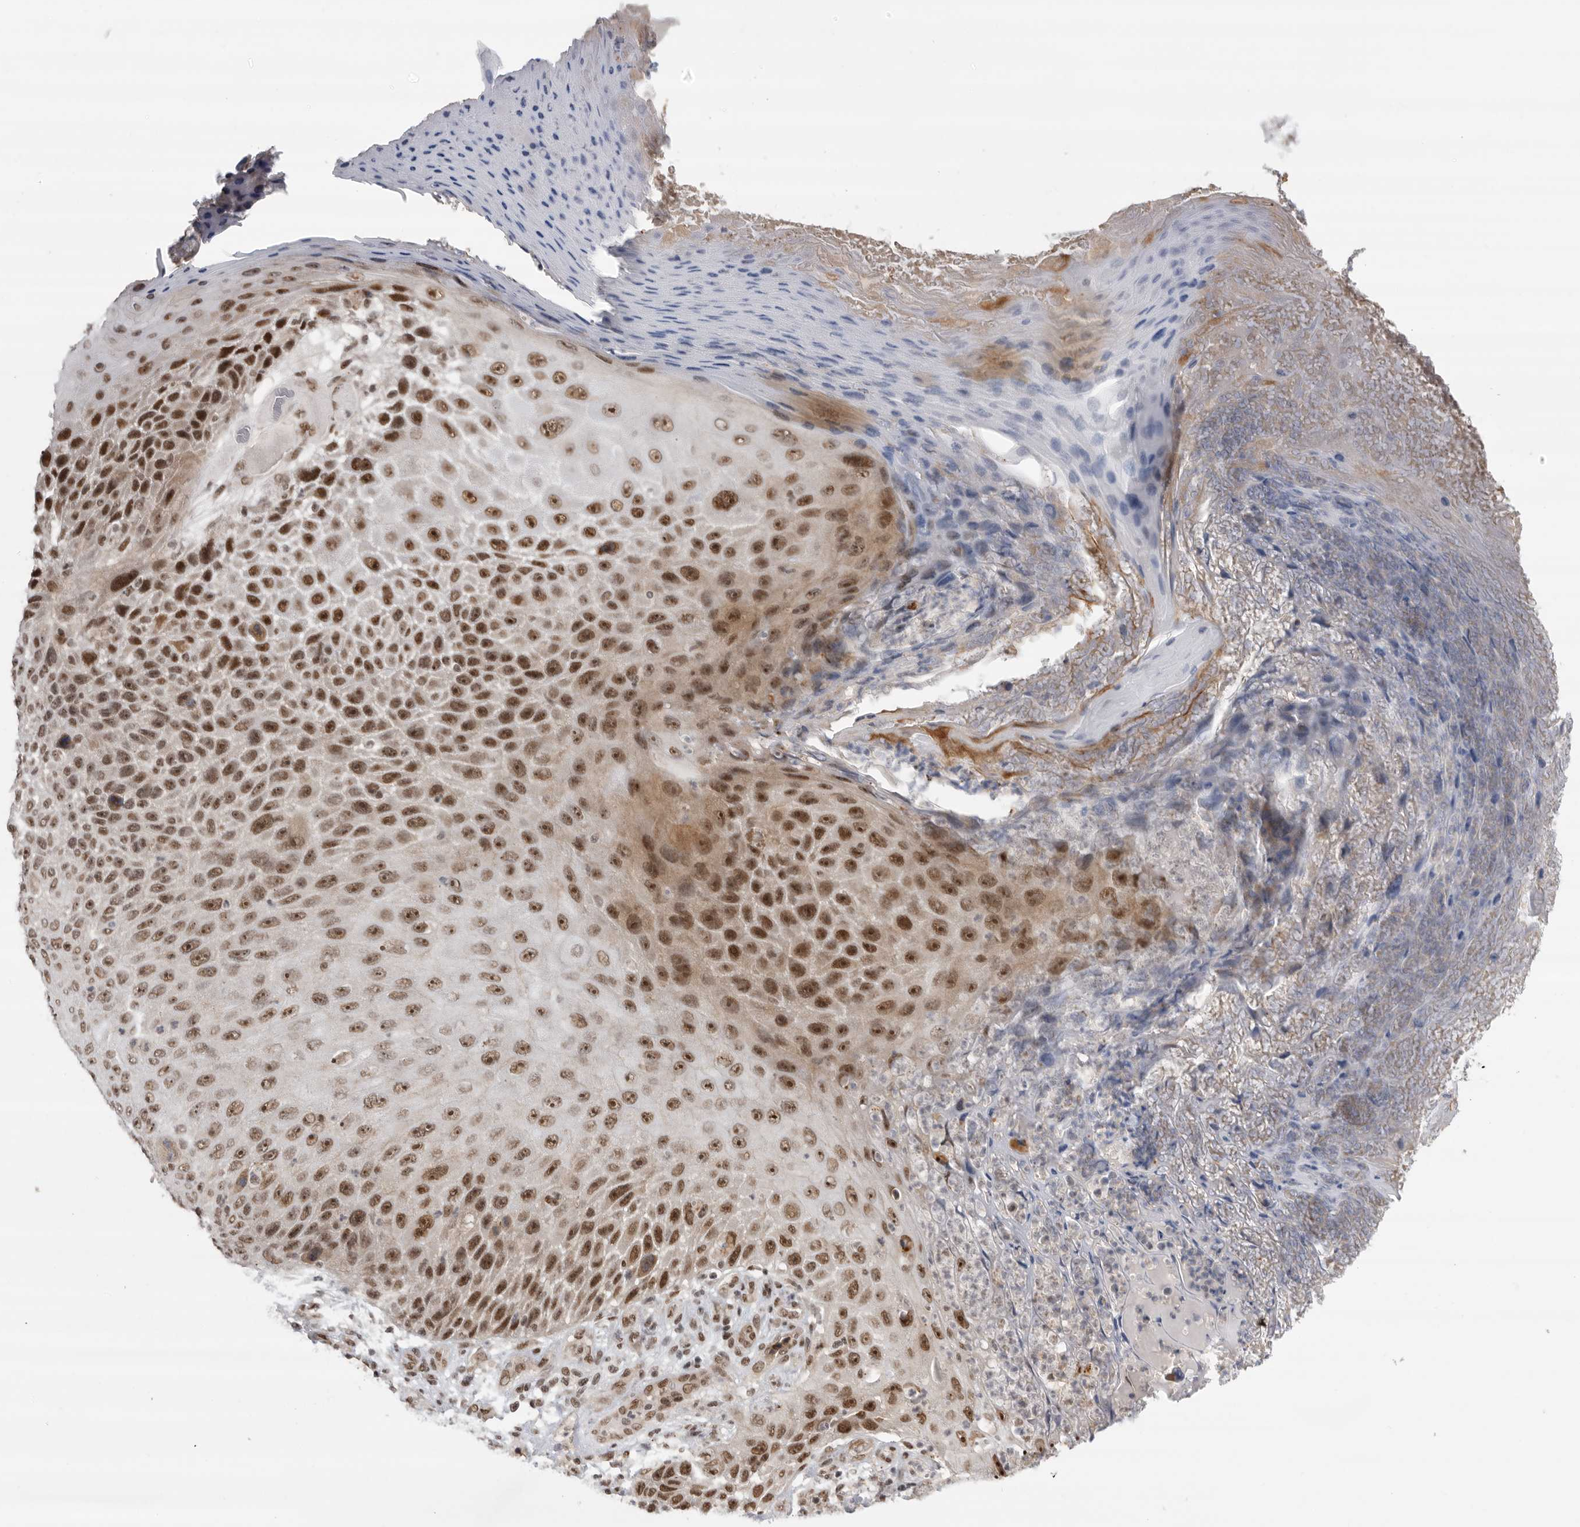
{"staining": {"intensity": "strong", "quantity": ">75%", "location": "nuclear"}, "tissue": "skin cancer", "cell_type": "Tumor cells", "image_type": "cancer", "snomed": [{"axis": "morphology", "description": "Squamous cell carcinoma, NOS"}, {"axis": "topography", "description": "Skin"}], "caption": "Brown immunohistochemical staining in skin cancer exhibits strong nuclear expression in about >75% of tumor cells.", "gene": "ZNF830", "patient": {"sex": "female", "age": 88}}